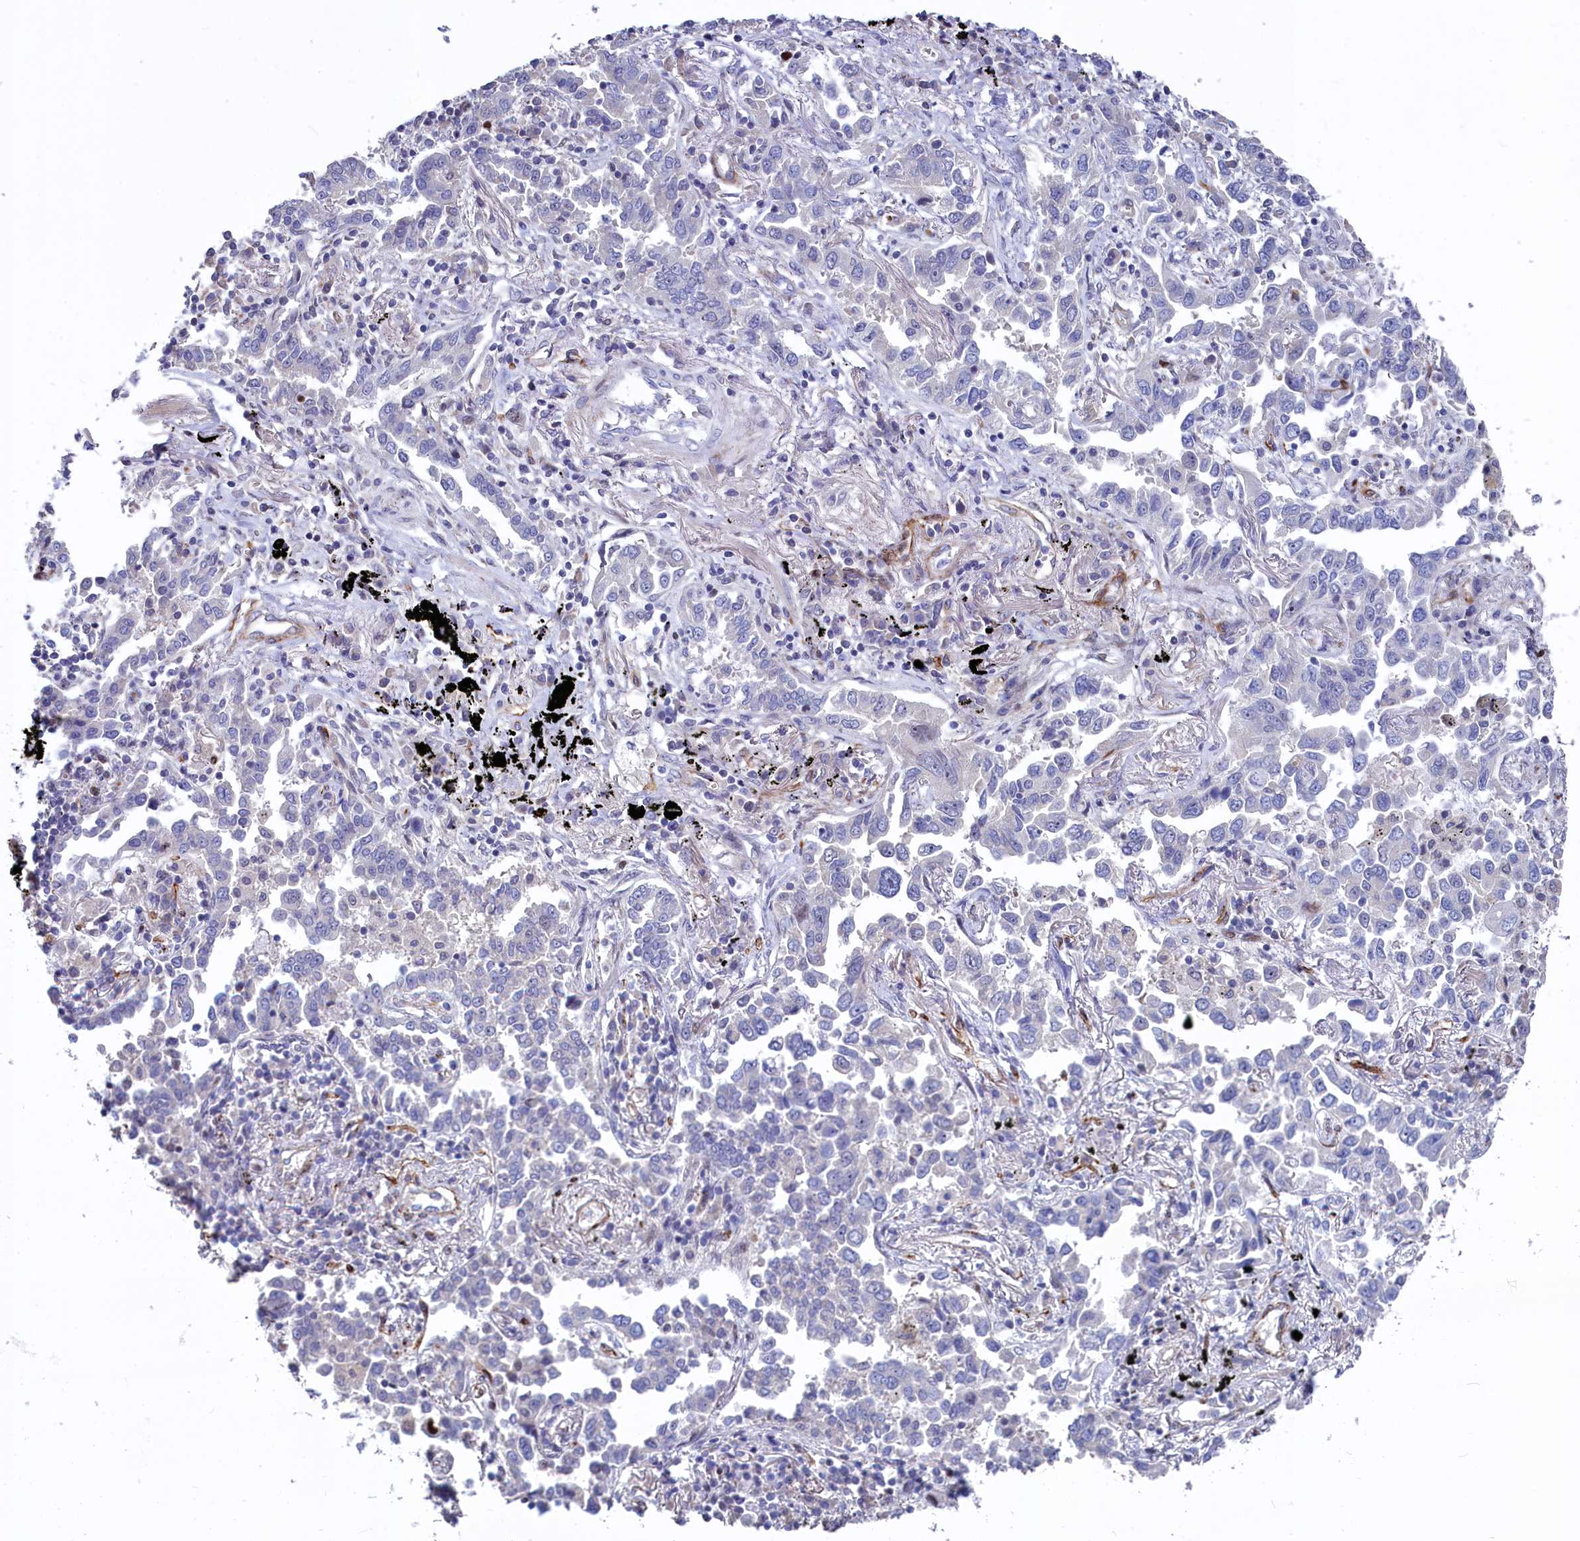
{"staining": {"intensity": "negative", "quantity": "none", "location": "none"}, "tissue": "lung cancer", "cell_type": "Tumor cells", "image_type": "cancer", "snomed": [{"axis": "morphology", "description": "Adenocarcinoma, NOS"}, {"axis": "topography", "description": "Lung"}], "caption": "Human adenocarcinoma (lung) stained for a protein using immunohistochemistry (IHC) shows no staining in tumor cells.", "gene": "ASXL3", "patient": {"sex": "male", "age": 67}}